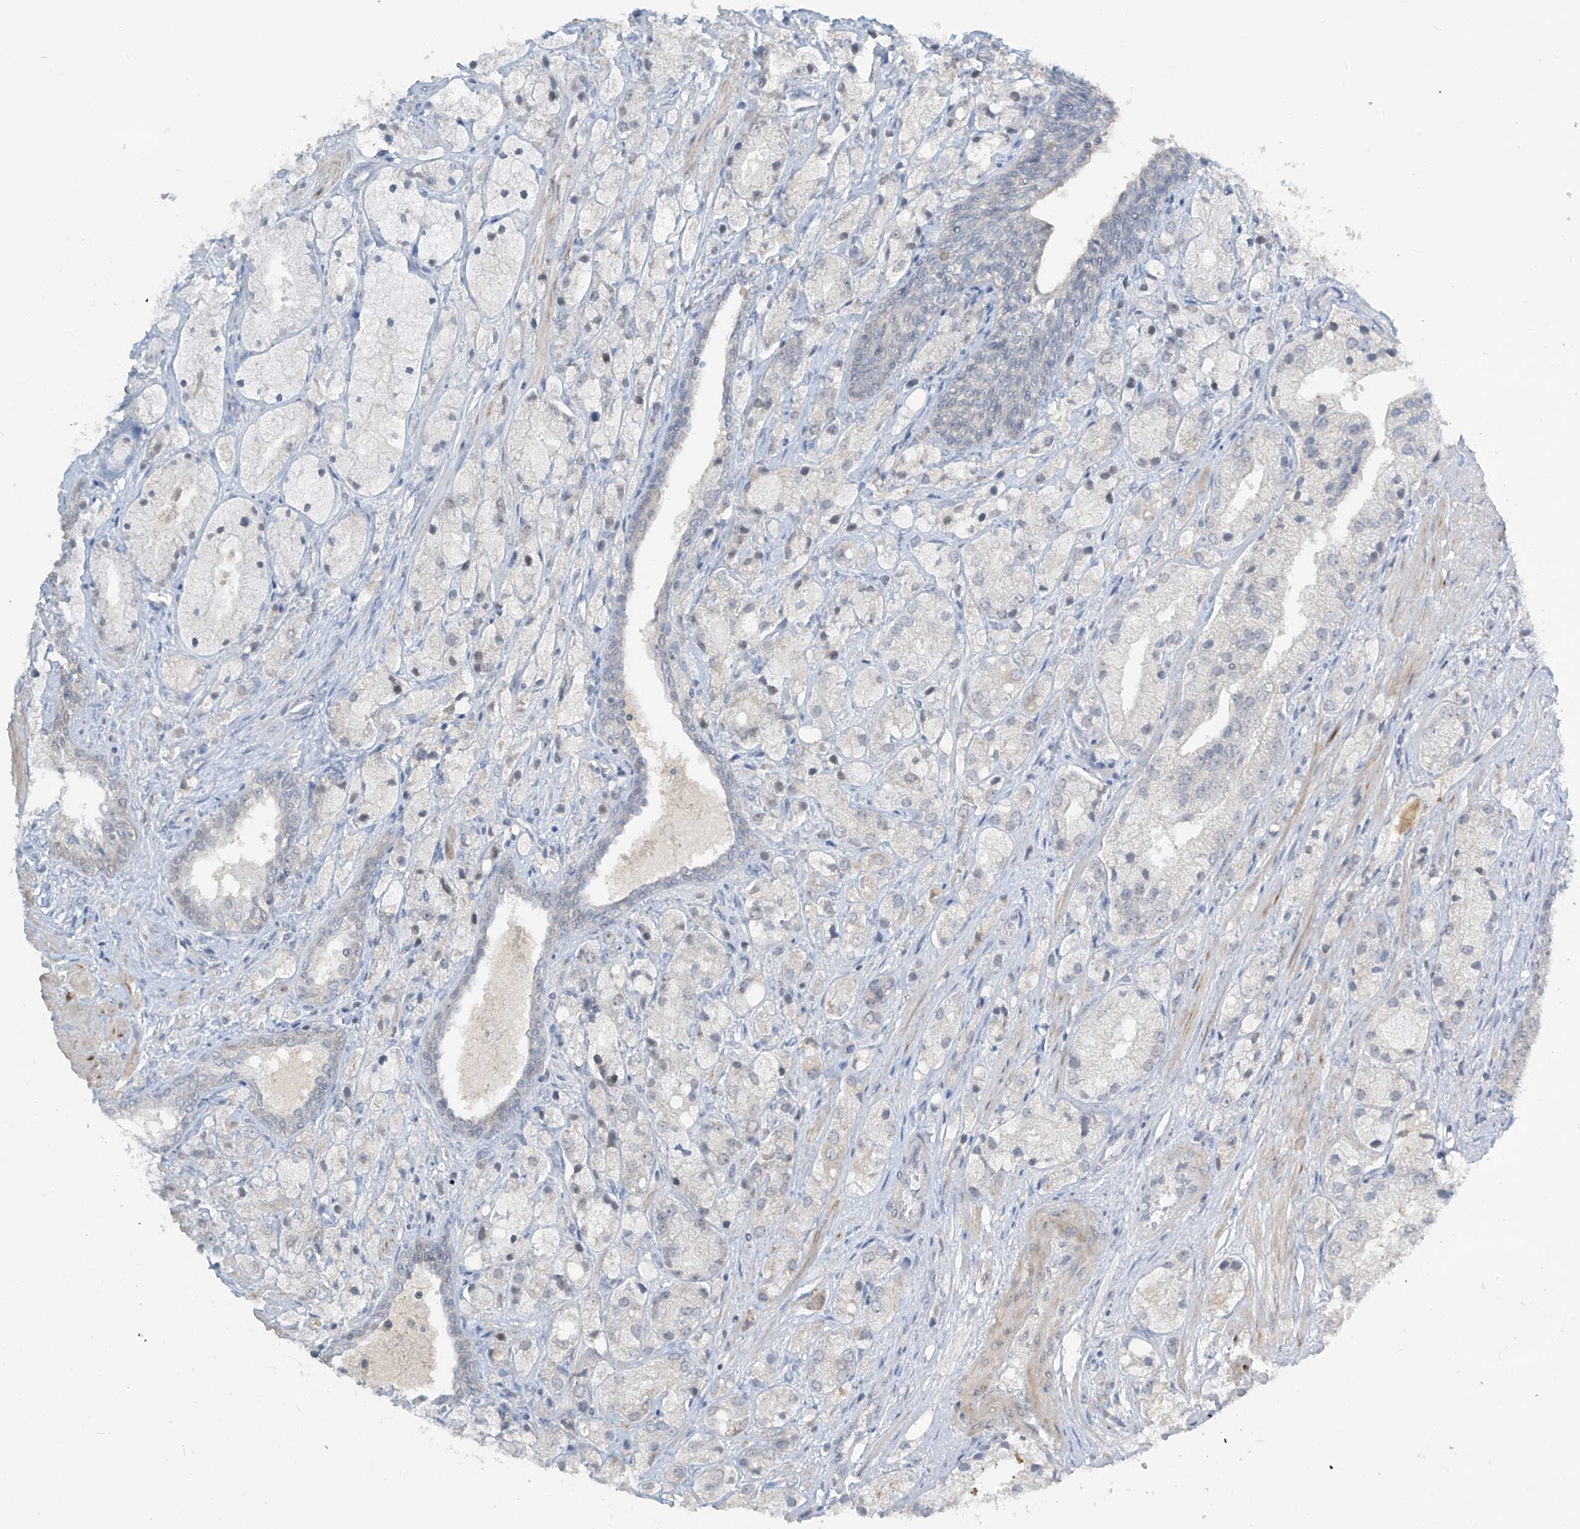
{"staining": {"intensity": "negative", "quantity": "none", "location": "none"}, "tissue": "prostate cancer", "cell_type": "Tumor cells", "image_type": "cancer", "snomed": [{"axis": "morphology", "description": "Adenocarcinoma, High grade"}, {"axis": "topography", "description": "Prostate"}], "caption": "High magnification brightfield microscopy of high-grade adenocarcinoma (prostate) stained with DAB (brown) and counterstained with hematoxylin (blue): tumor cells show no significant positivity.", "gene": "METAP1D", "patient": {"sex": "male", "age": 50}}